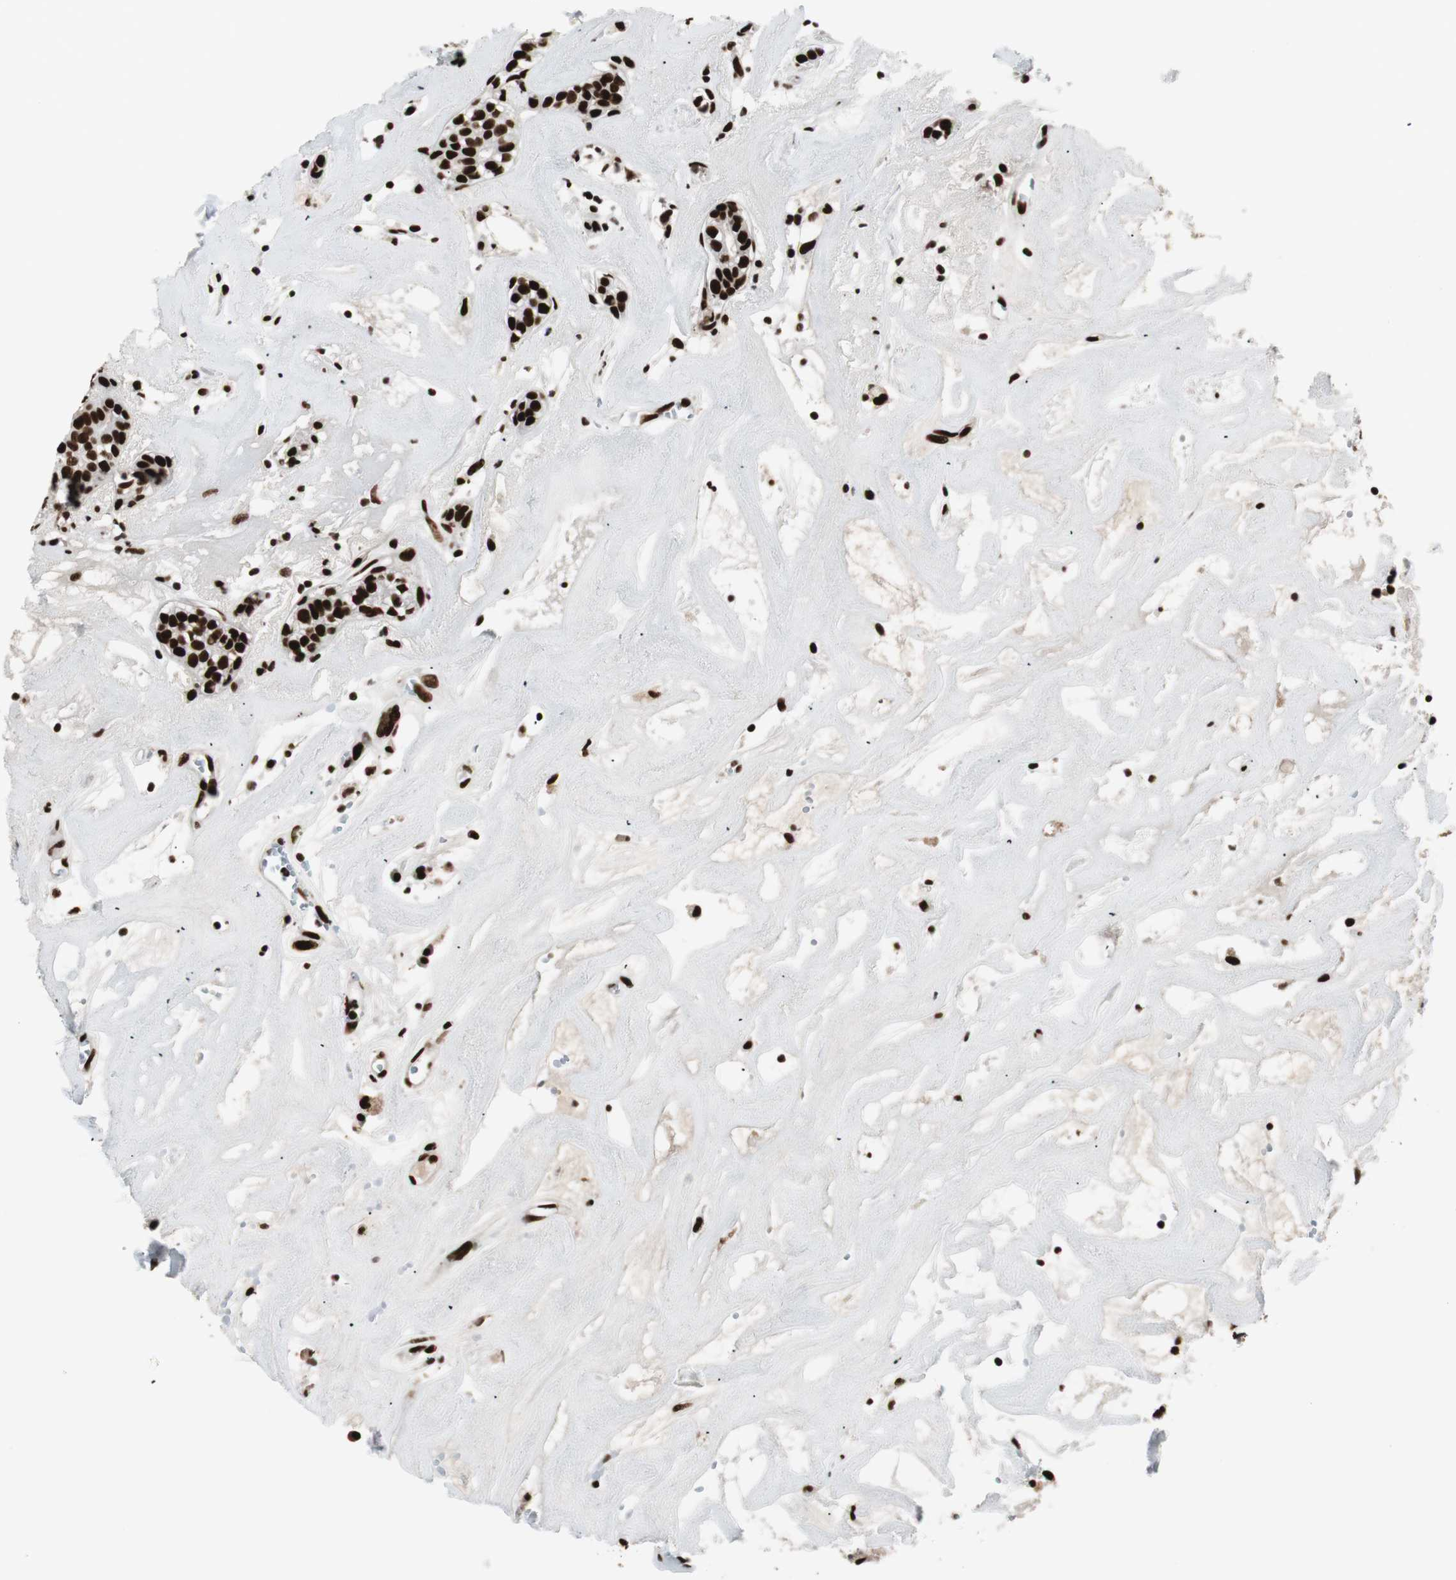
{"staining": {"intensity": "strong", "quantity": ">75%", "location": "nuclear"}, "tissue": "head and neck cancer", "cell_type": "Tumor cells", "image_type": "cancer", "snomed": [{"axis": "morphology", "description": "Adenocarcinoma, NOS"}, {"axis": "topography", "description": "Salivary gland"}, {"axis": "topography", "description": "Head-Neck"}], "caption": "A brown stain labels strong nuclear positivity of a protein in human head and neck cancer tumor cells. The staining was performed using DAB (3,3'-diaminobenzidine) to visualize the protein expression in brown, while the nuclei were stained in blue with hematoxylin (Magnification: 20x).", "gene": "PSME3", "patient": {"sex": "female", "age": 65}}